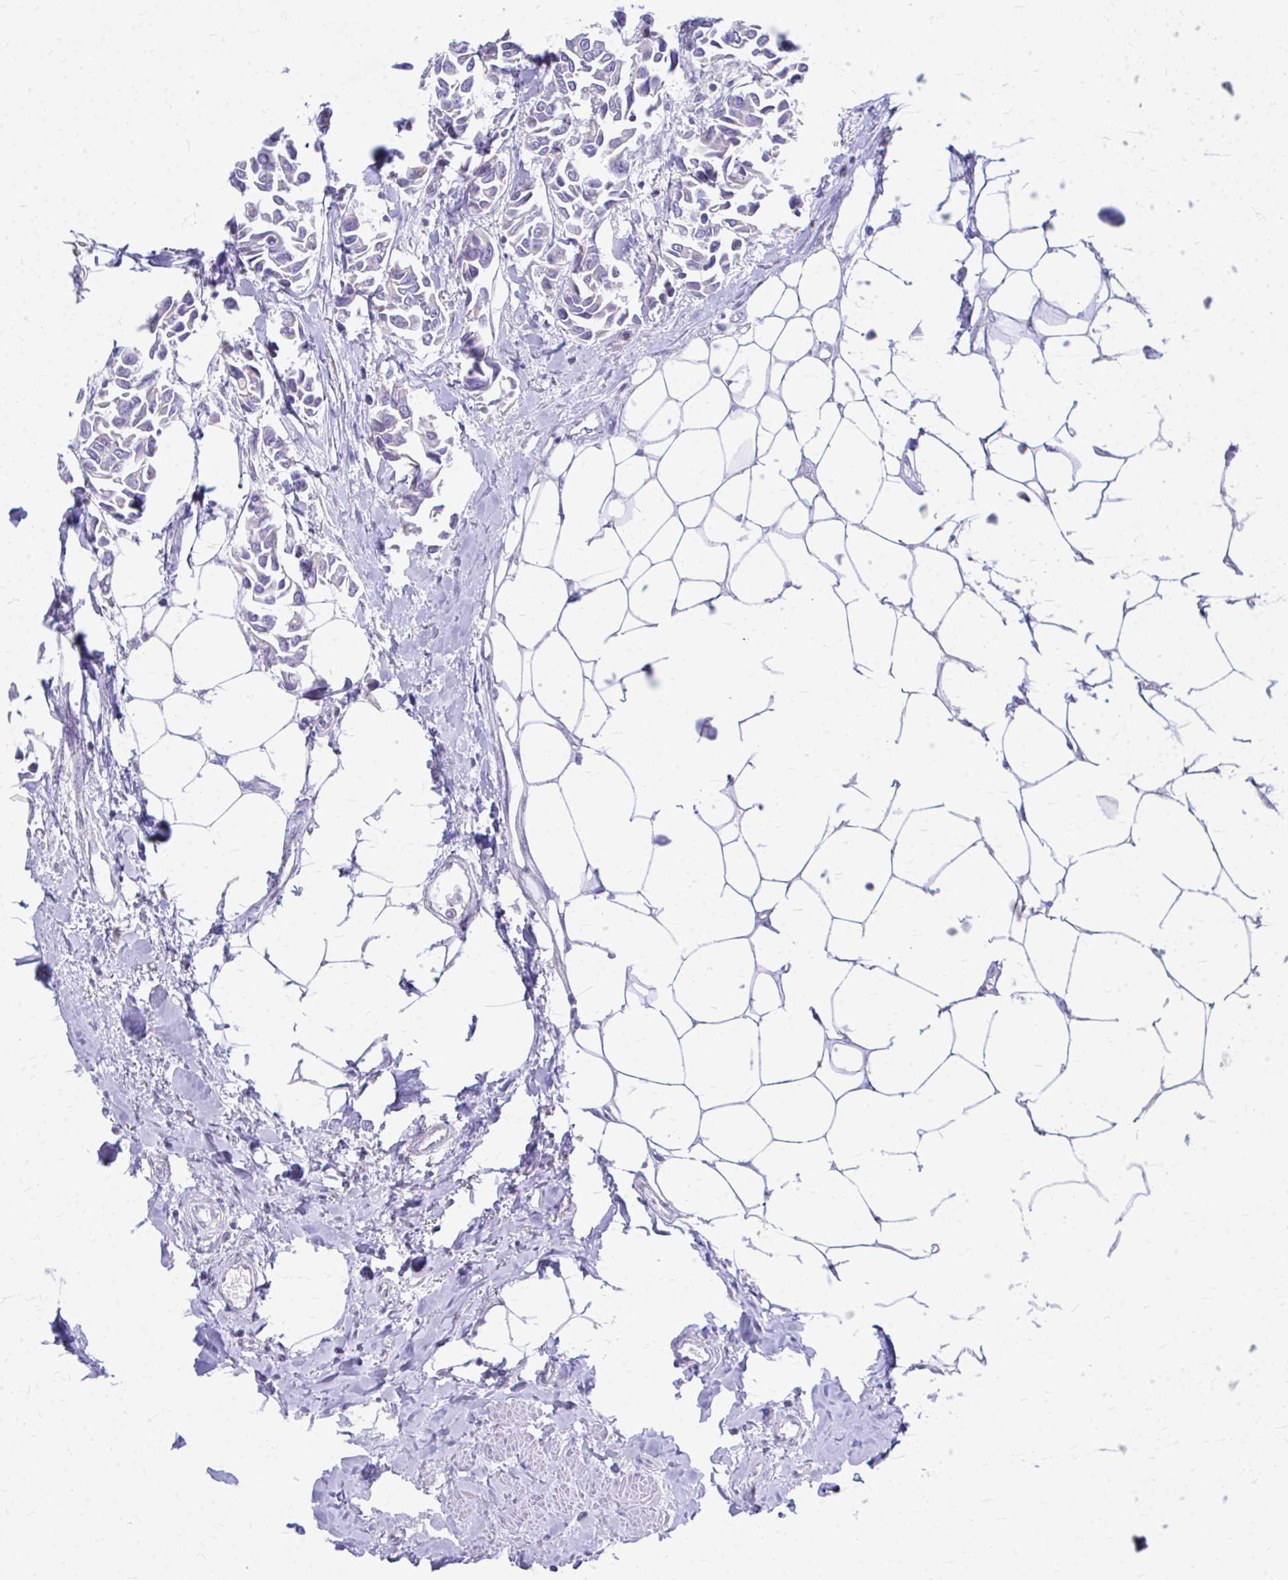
{"staining": {"intensity": "negative", "quantity": "none", "location": "none"}, "tissue": "breast cancer", "cell_type": "Tumor cells", "image_type": "cancer", "snomed": [{"axis": "morphology", "description": "Duct carcinoma"}, {"axis": "topography", "description": "Breast"}], "caption": "This is a micrograph of immunohistochemistry staining of breast cancer, which shows no staining in tumor cells.", "gene": "MRPL19", "patient": {"sex": "female", "age": 54}}